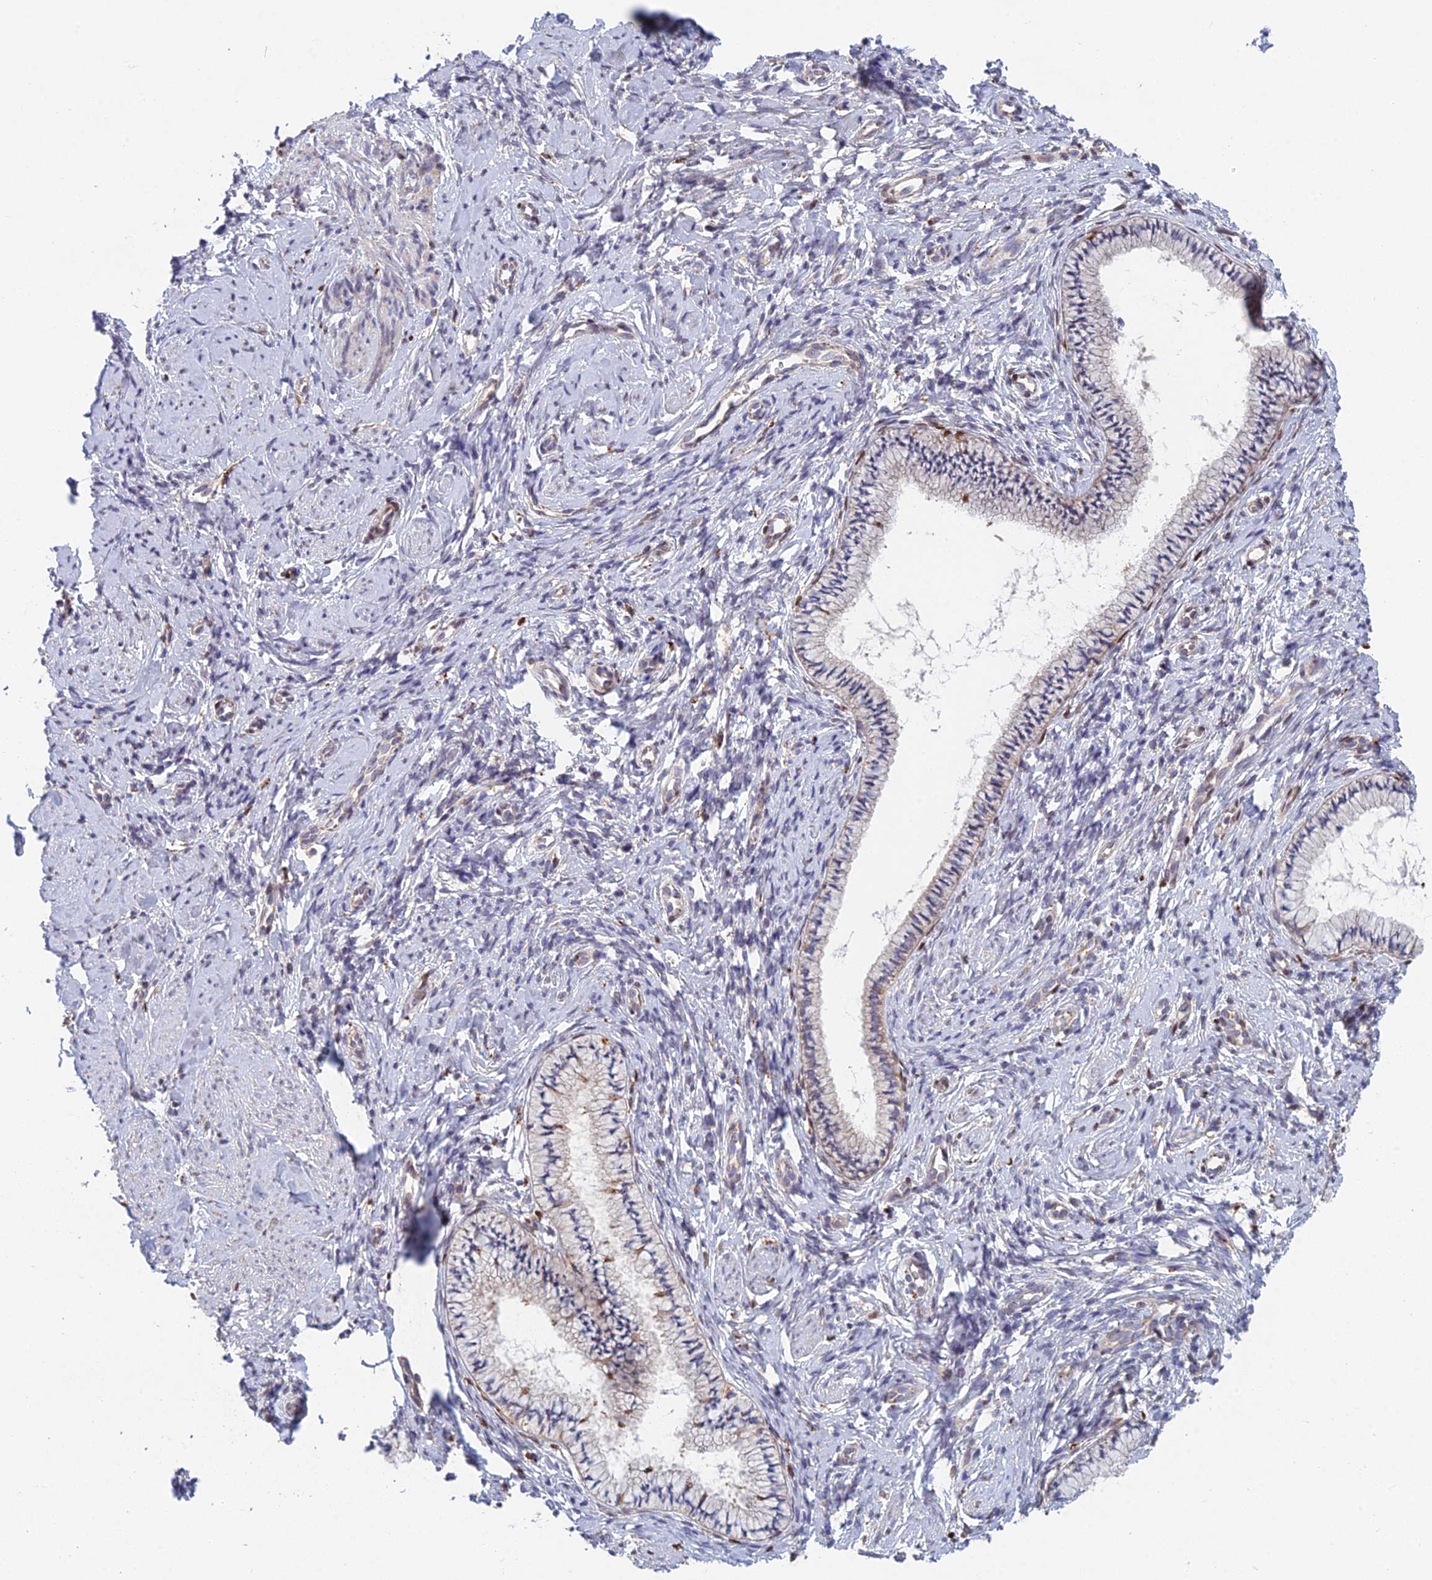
{"staining": {"intensity": "moderate", "quantity": "<25%", "location": "cytoplasmic/membranous"}, "tissue": "cervix", "cell_type": "Glandular cells", "image_type": "normal", "snomed": [{"axis": "morphology", "description": "Normal tissue, NOS"}, {"axis": "topography", "description": "Cervix"}], "caption": "Protein expression analysis of normal human cervix reveals moderate cytoplasmic/membranous staining in approximately <25% of glandular cells.", "gene": "FOXS1", "patient": {"sex": "female", "age": 57}}